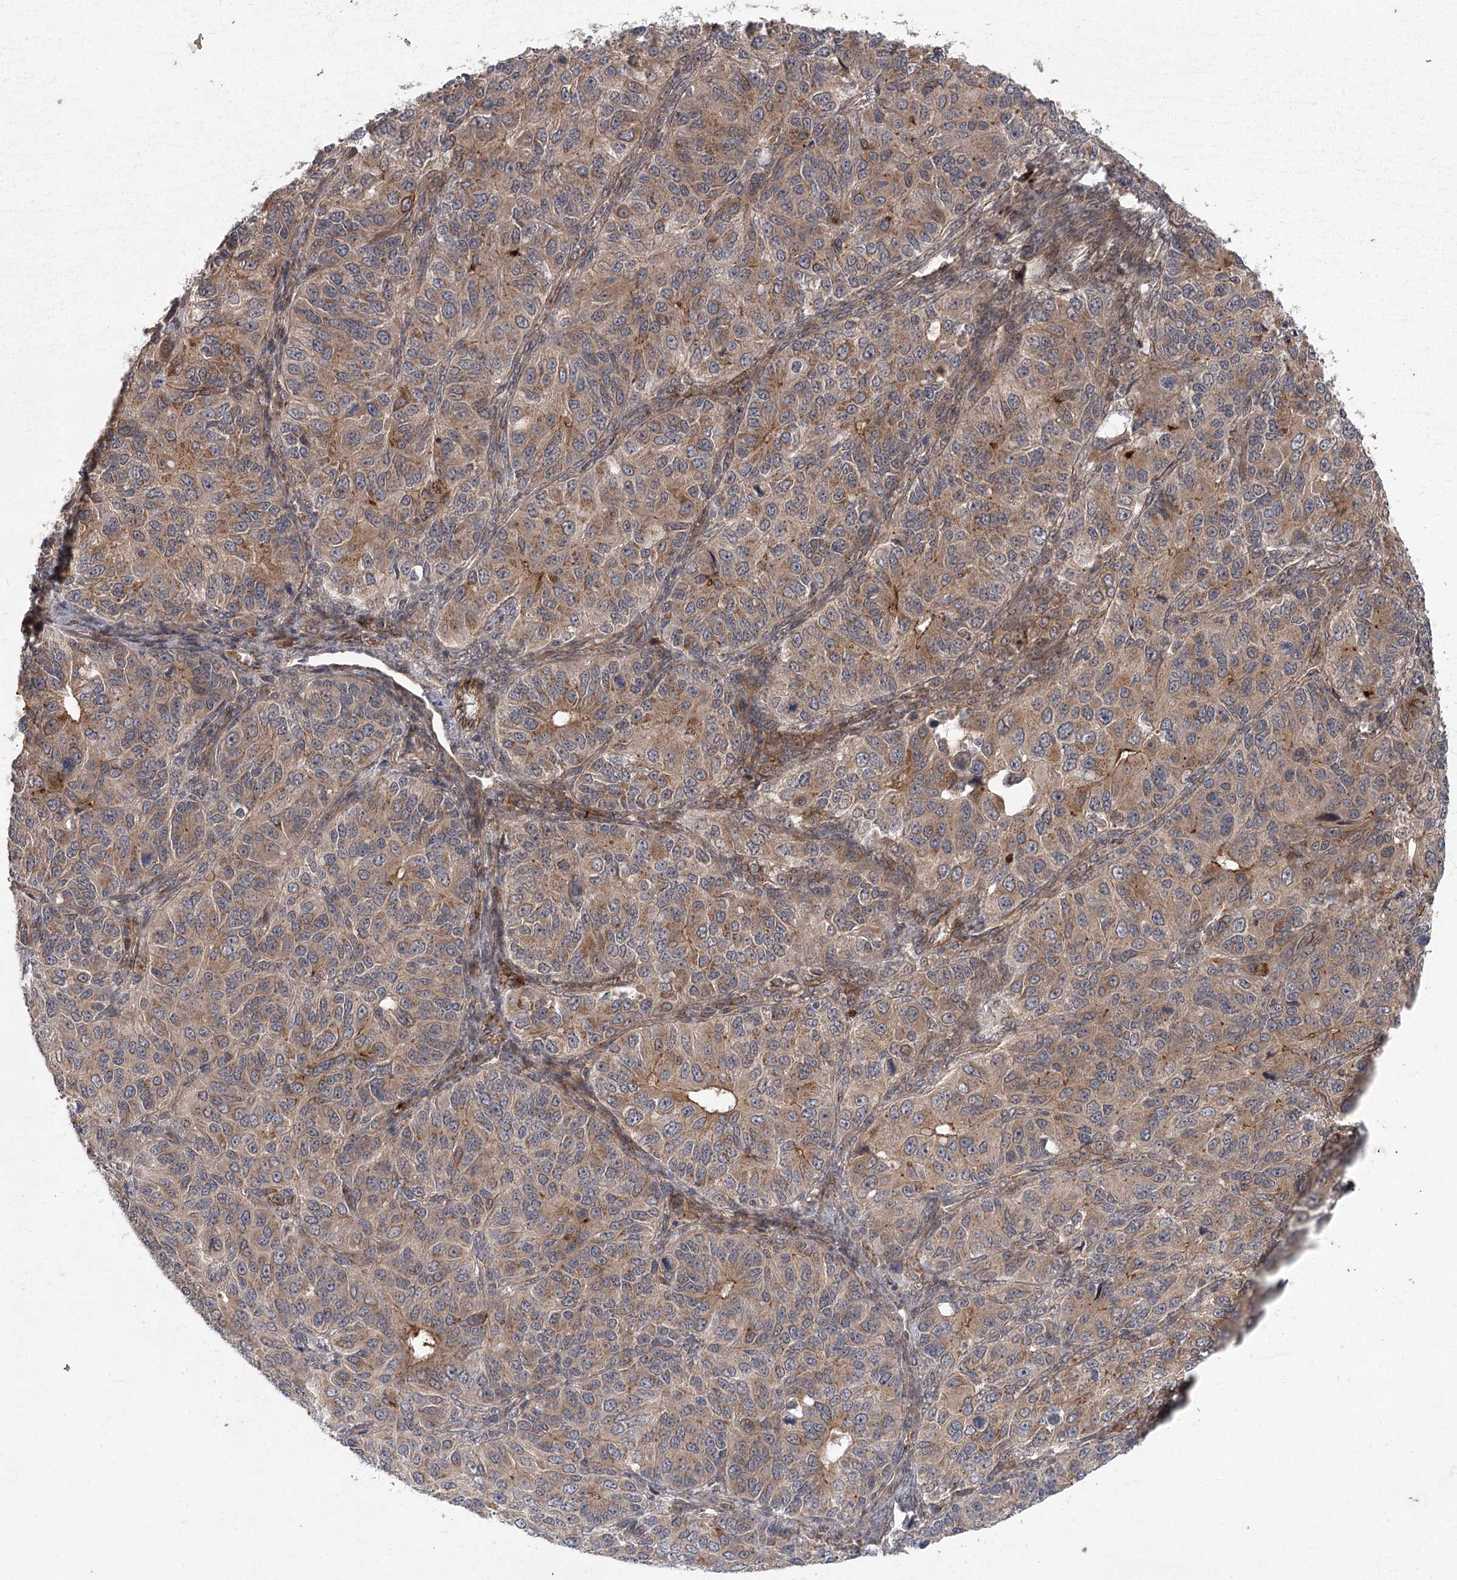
{"staining": {"intensity": "moderate", "quantity": ">75%", "location": "cytoplasmic/membranous"}, "tissue": "ovarian cancer", "cell_type": "Tumor cells", "image_type": "cancer", "snomed": [{"axis": "morphology", "description": "Carcinoma, endometroid"}, {"axis": "topography", "description": "Ovary"}], "caption": "The photomicrograph shows staining of ovarian cancer (endometroid carcinoma), revealing moderate cytoplasmic/membranous protein positivity (brown color) within tumor cells.", "gene": "METTL24", "patient": {"sex": "female", "age": 51}}